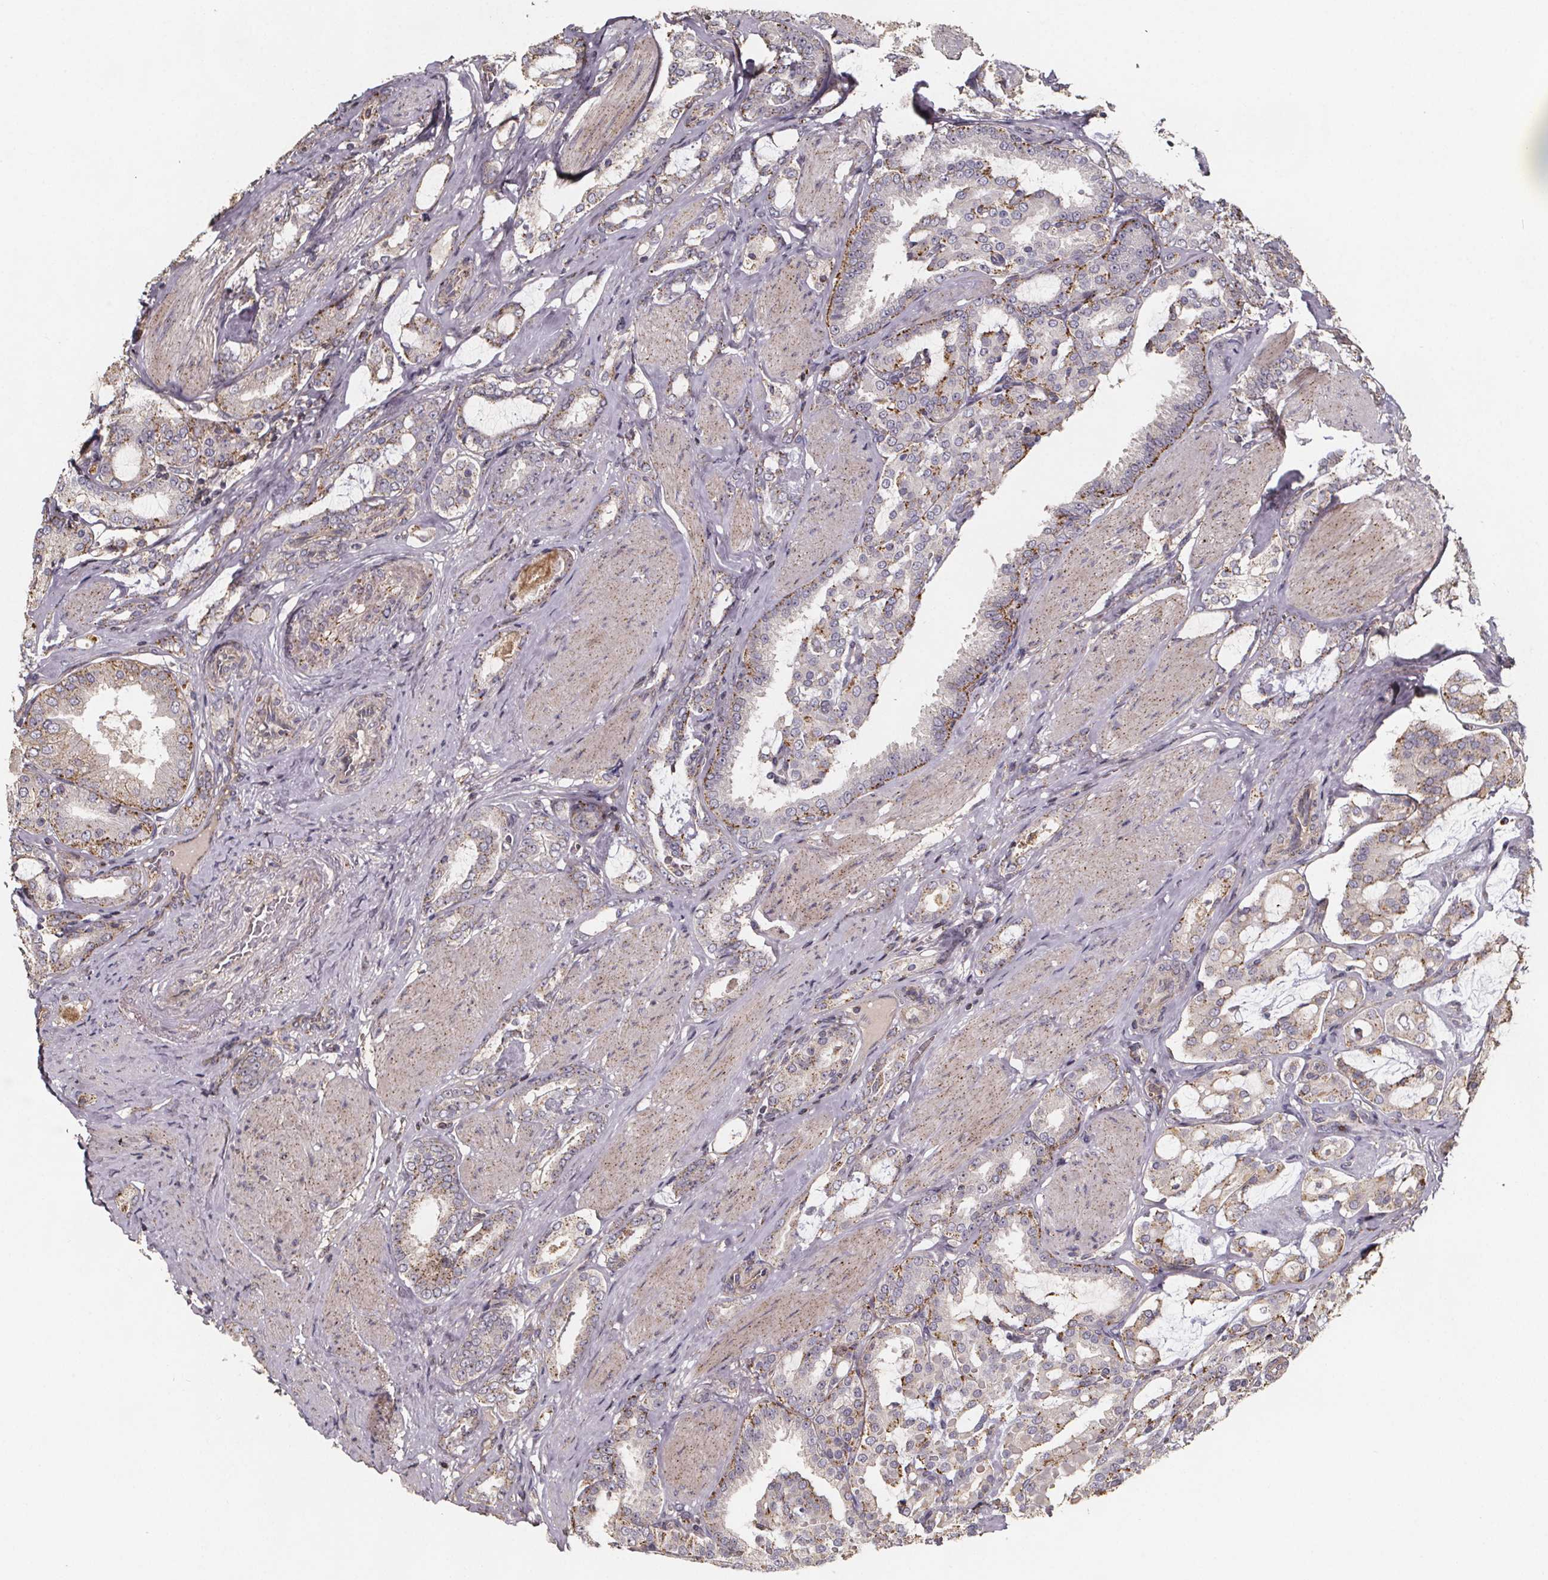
{"staining": {"intensity": "moderate", "quantity": "25%-75%", "location": "cytoplasmic/membranous"}, "tissue": "prostate cancer", "cell_type": "Tumor cells", "image_type": "cancer", "snomed": [{"axis": "morphology", "description": "Adenocarcinoma, High grade"}, {"axis": "topography", "description": "Prostate"}], "caption": "About 25%-75% of tumor cells in prostate cancer reveal moderate cytoplasmic/membranous protein staining as visualized by brown immunohistochemical staining.", "gene": "ZNF879", "patient": {"sex": "male", "age": 63}}